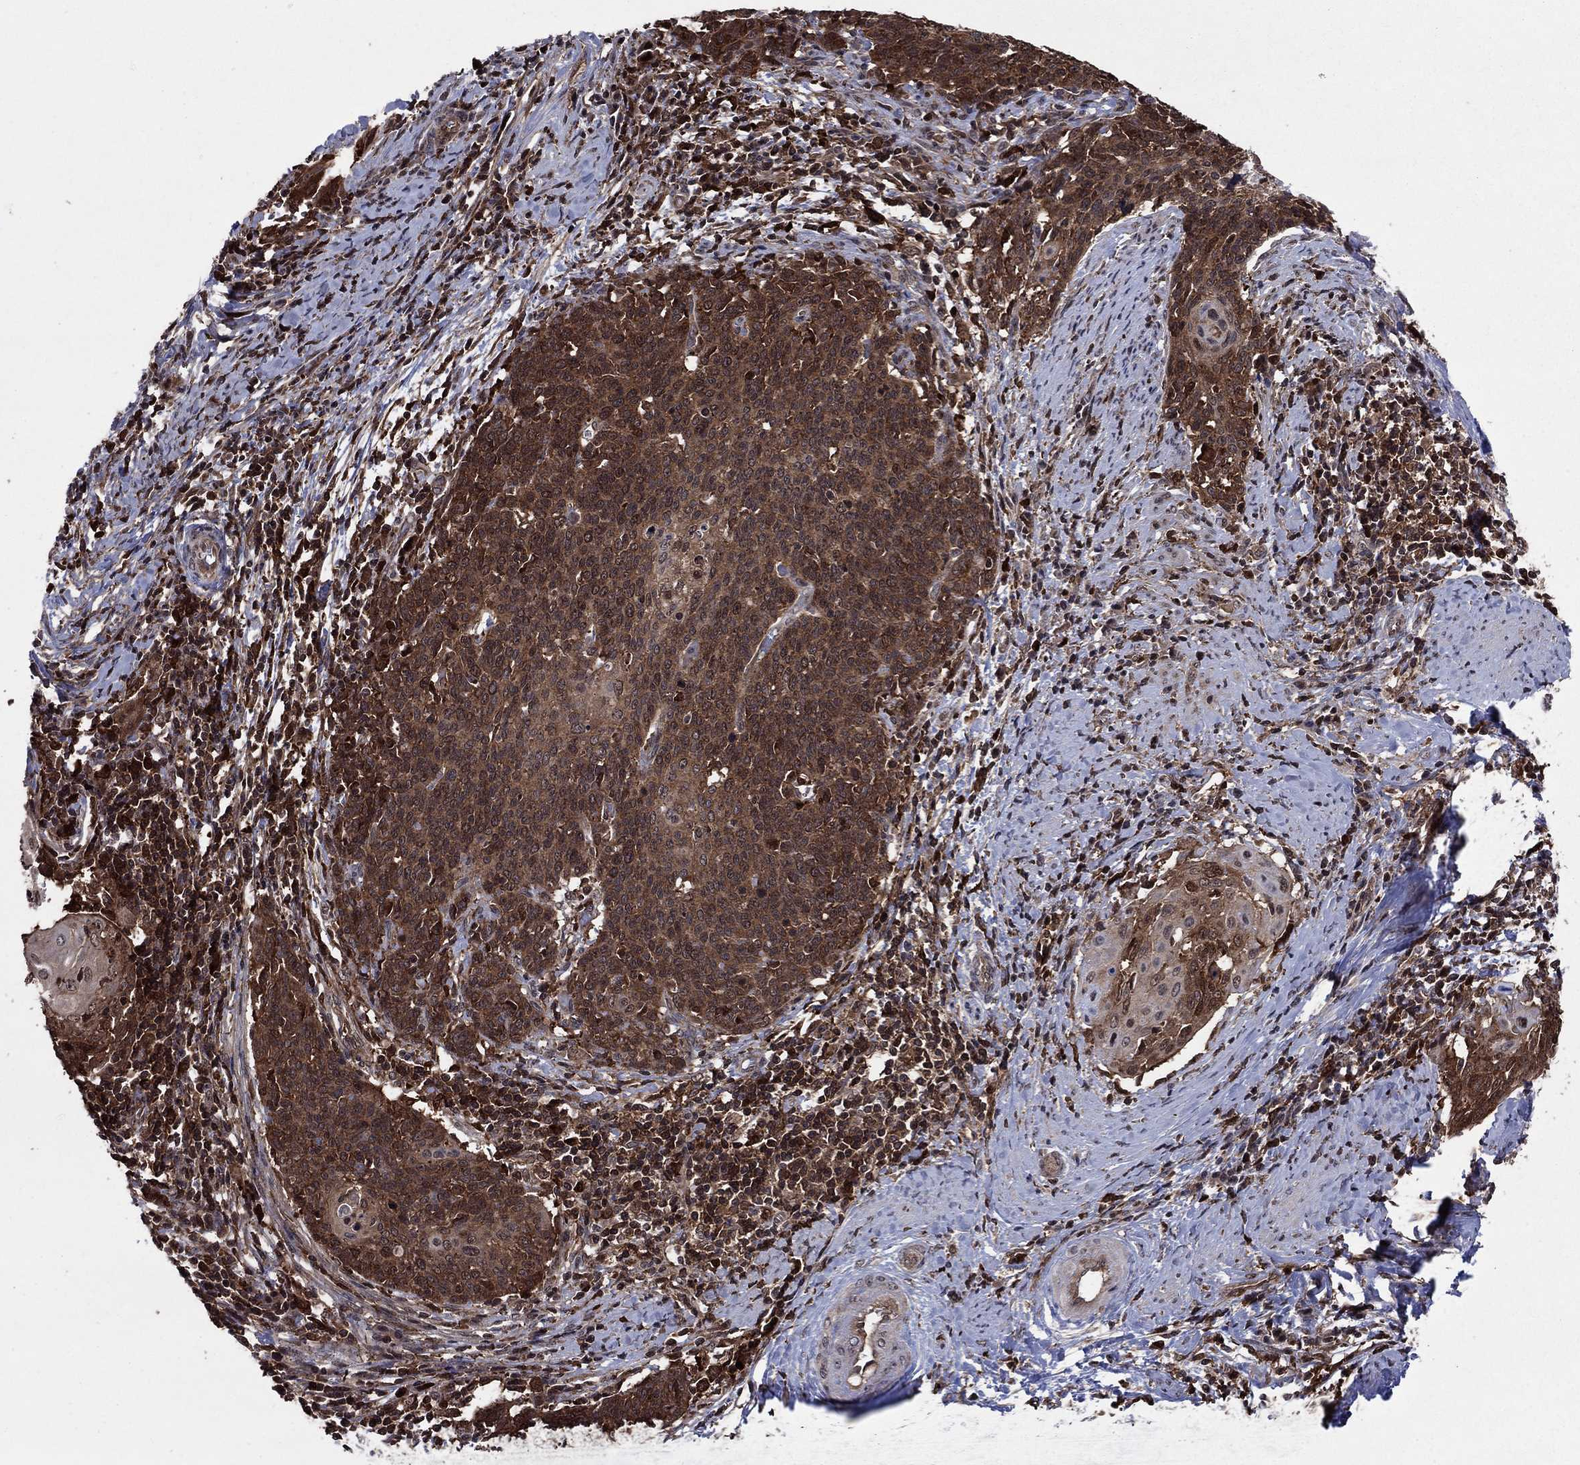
{"staining": {"intensity": "strong", "quantity": ">75%", "location": "cytoplasmic/membranous"}, "tissue": "cervical cancer", "cell_type": "Tumor cells", "image_type": "cancer", "snomed": [{"axis": "morphology", "description": "Squamous cell carcinoma, NOS"}, {"axis": "topography", "description": "Cervix"}], "caption": "Cervical cancer stained with a protein marker displays strong staining in tumor cells.", "gene": "CACYBP", "patient": {"sex": "female", "age": 39}}